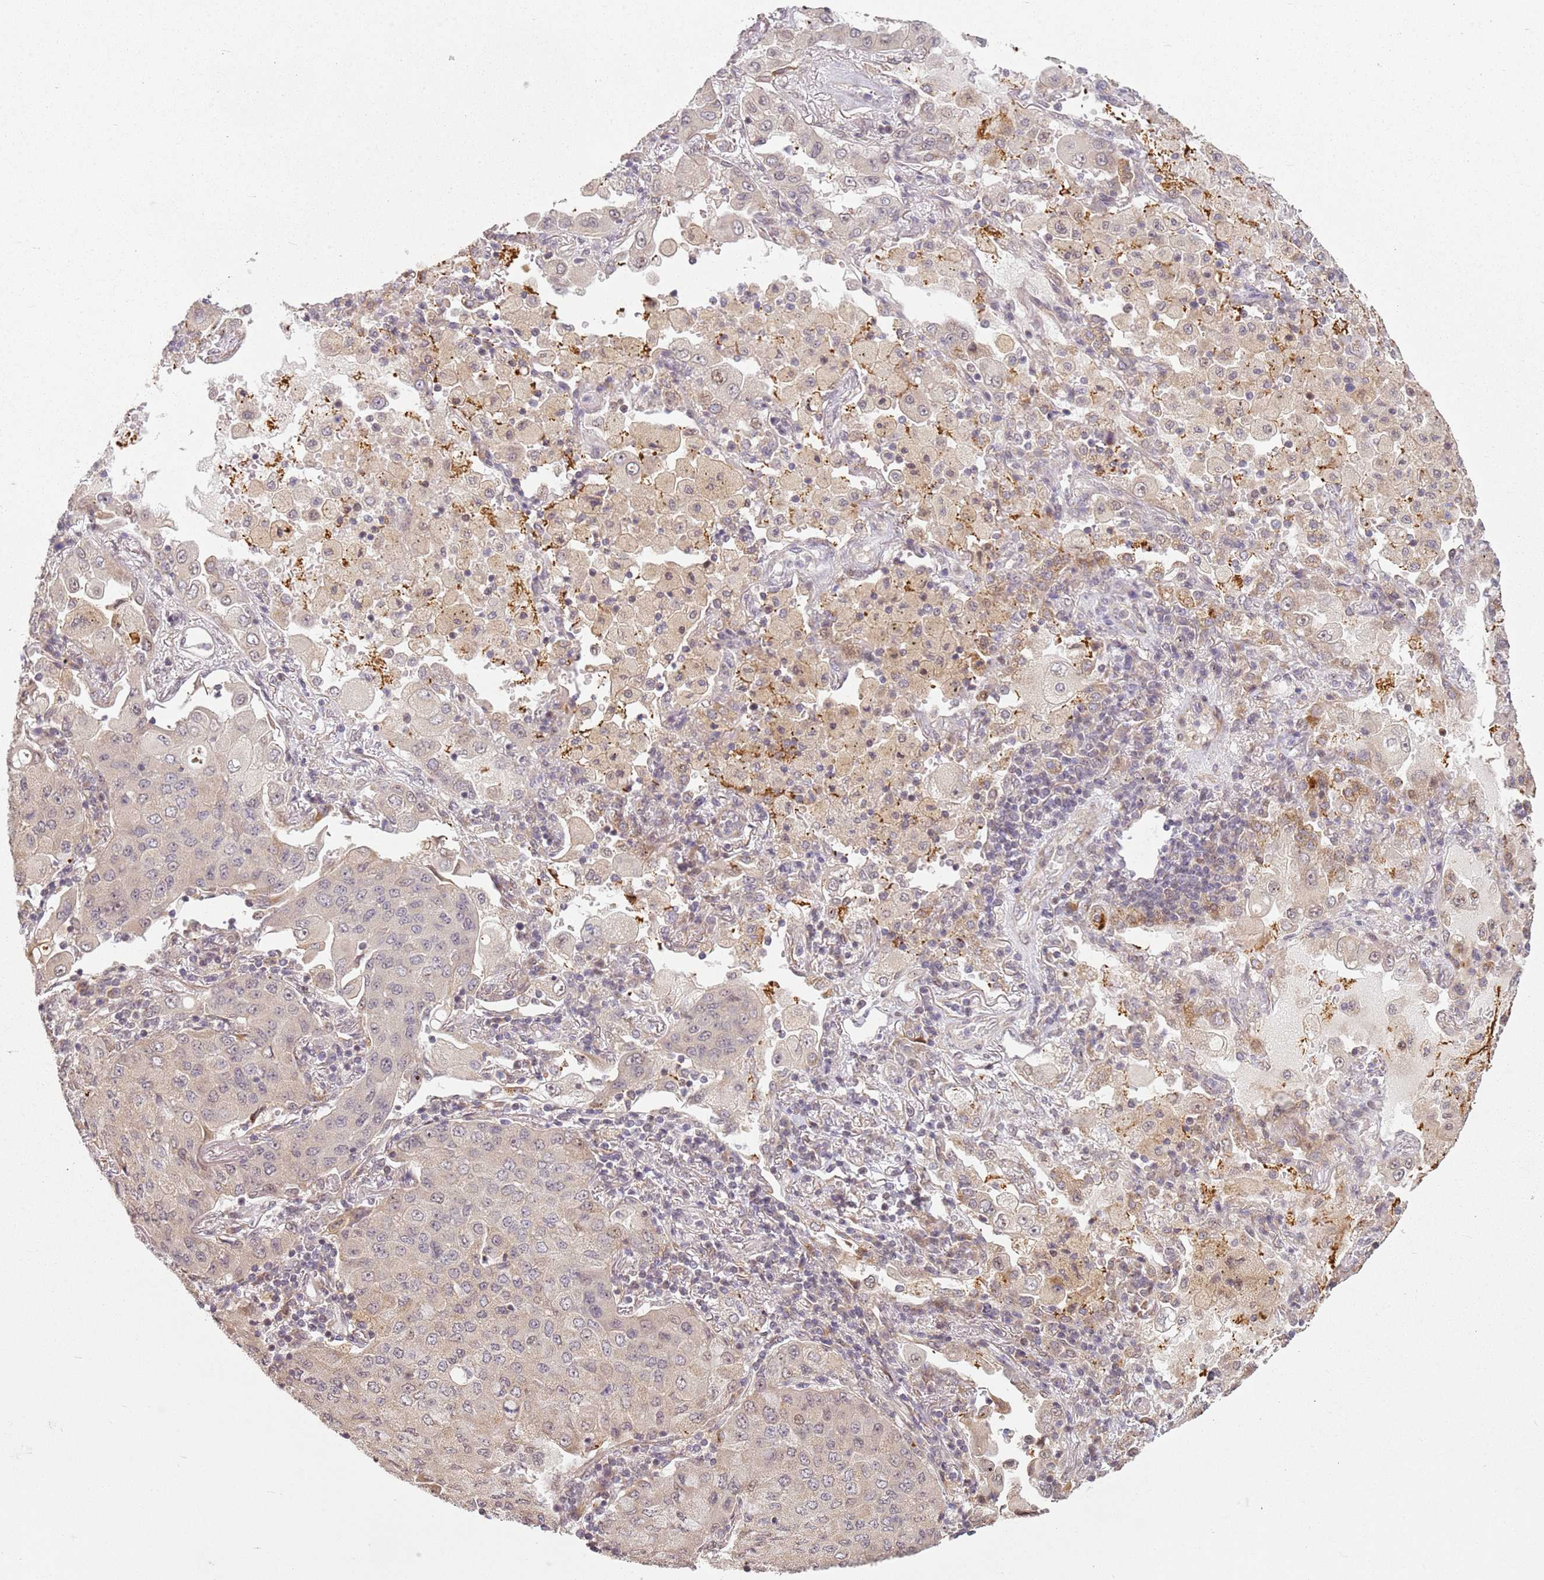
{"staining": {"intensity": "weak", "quantity": ">75%", "location": "cytoplasmic/membranous,nuclear"}, "tissue": "lung cancer", "cell_type": "Tumor cells", "image_type": "cancer", "snomed": [{"axis": "morphology", "description": "Squamous cell carcinoma, NOS"}, {"axis": "topography", "description": "Lung"}], "caption": "The immunohistochemical stain labels weak cytoplasmic/membranous and nuclear positivity in tumor cells of squamous cell carcinoma (lung) tissue.", "gene": "CHURC1", "patient": {"sex": "male", "age": 74}}